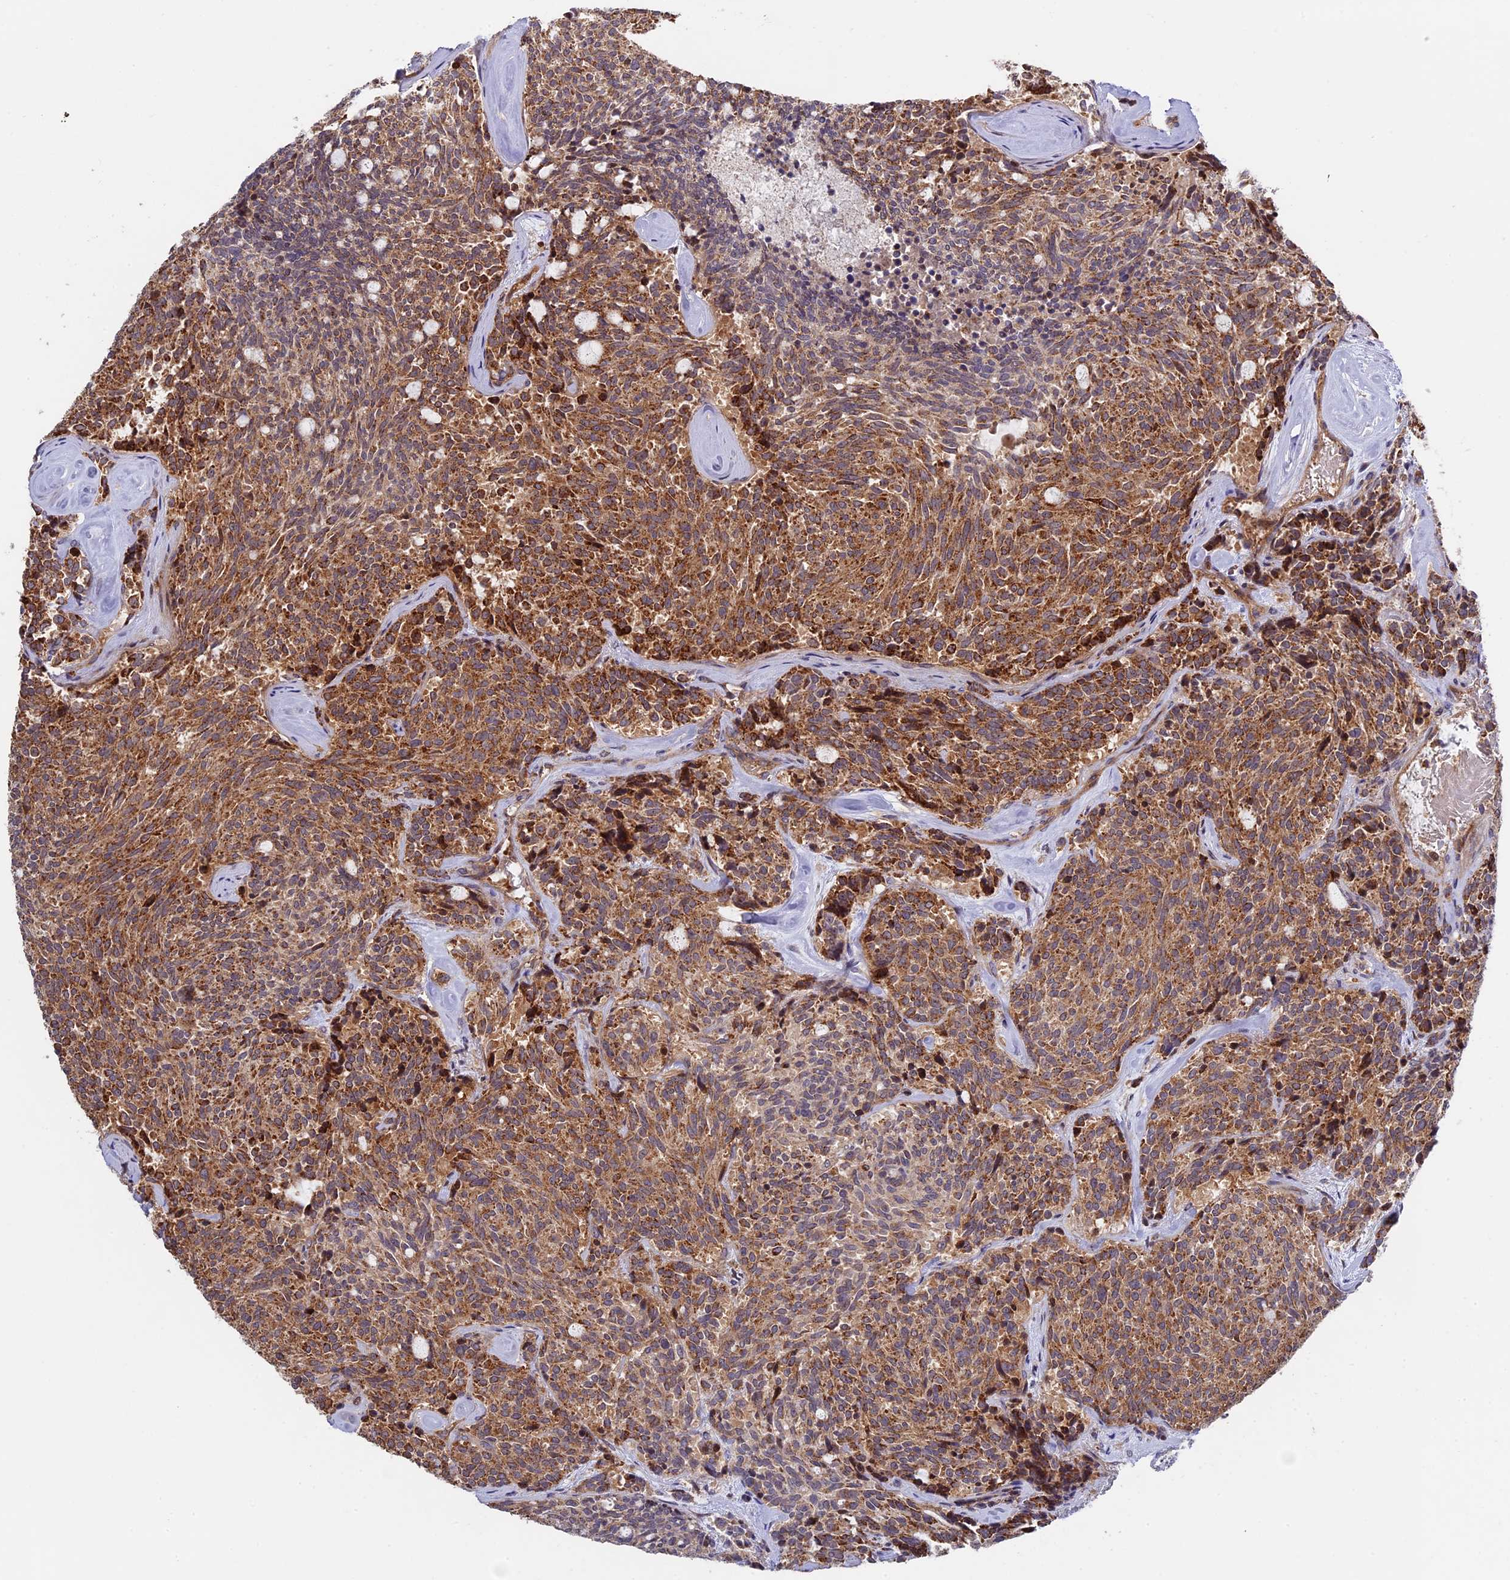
{"staining": {"intensity": "moderate", "quantity": ">75%", "location": "cytoplasmic/membranous"}, "tissue": "carcinoid", "cell_type": "Tumor cells", "image_type": "cancer", "snomed": [{"axis": "morphology", "description": "Carcinoid, malignant, NOS"}, {"axis": "topography", "description": "Pancreas"}], "caption": "An image showing moderate cytoplasmic/membranous positivity in approximately >75% of tumor cells in carcinoid, as visualized by brown immunohistochemical staining.", "gene": "FERMT1", "patient": {"sex": "female", "age": 54}}